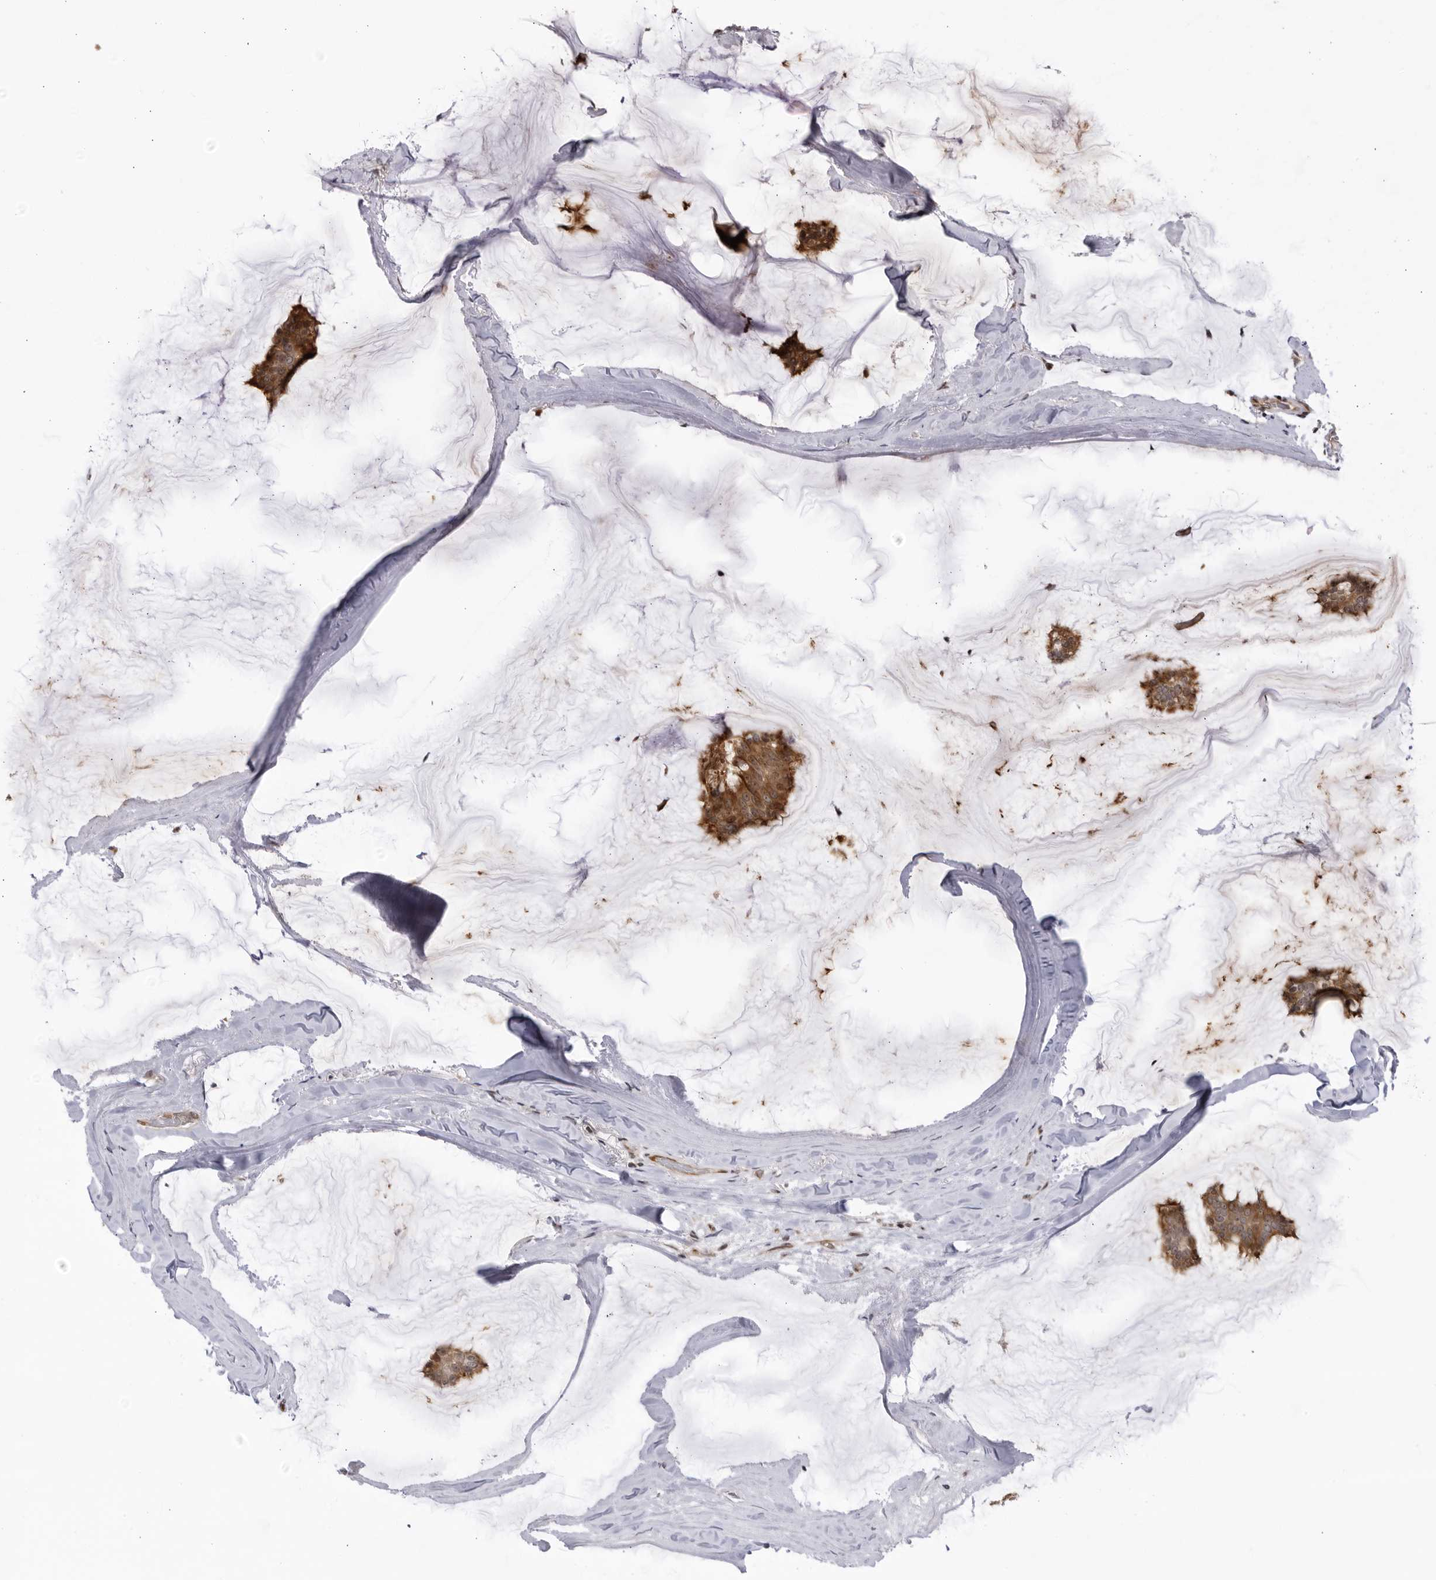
{"staining": {"intensity": "strong", "quantity": ">75%", "location": "cytoplasmic/membranous"}, "tissue": "breast cancer", "cell_type": "Tumor cells", "image_type": "cancer", "snomed": [{"axis": "morphology", "description": "Duct carcinoma"}, {"axis": "topography", "description": "Breast"}], "caption": "There is high levels of strong cytoplasmic/membranous staining in tumor cells of breast cancer (invasive ductal carcinoma), as demonstrated by immunohistochemical staining (brown color).", "gene": "CNBD1", "patient": {"sex": "female", "age": 93}}